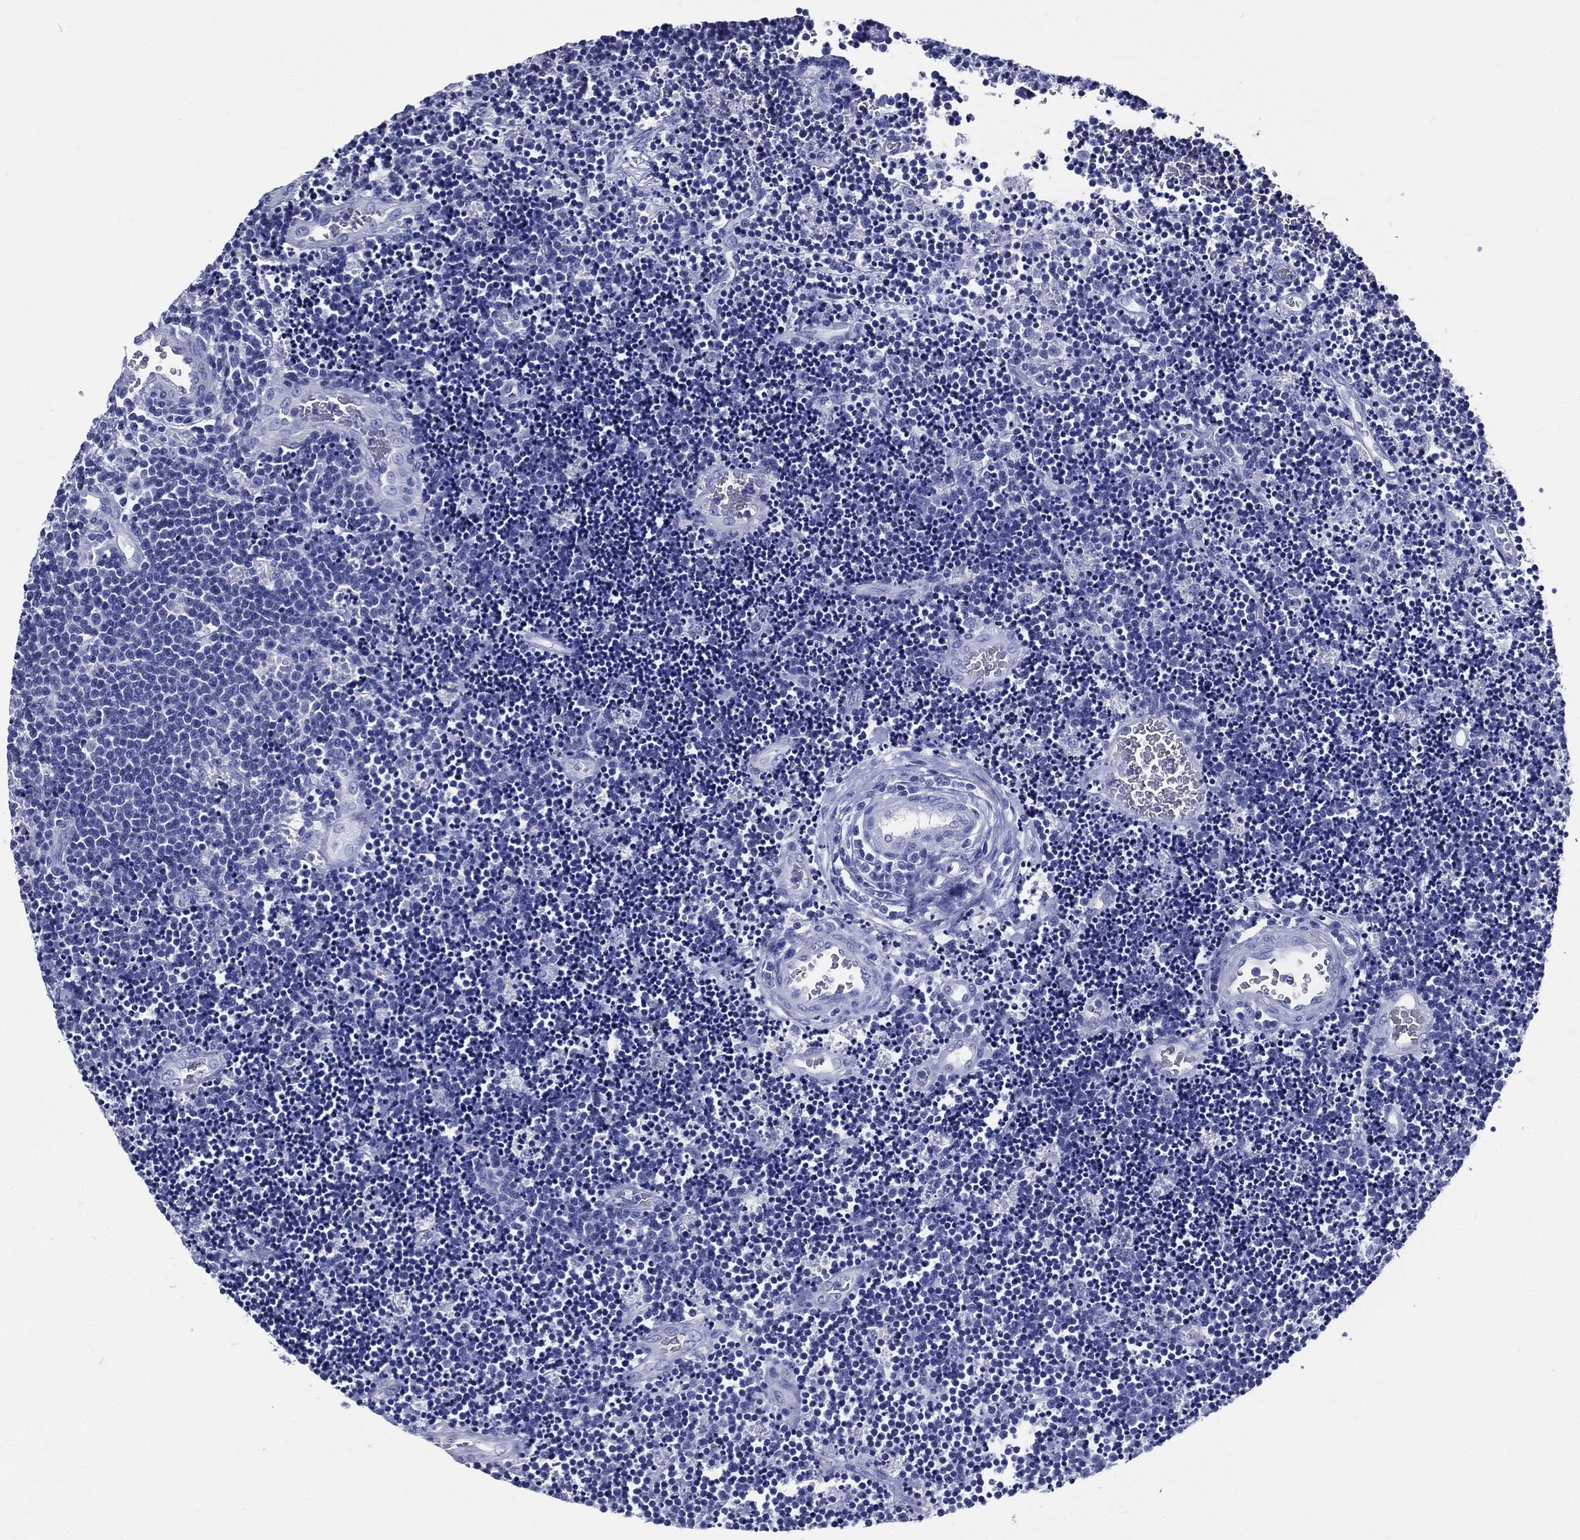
{"staining": {"intensity": "negative", "quantity": "none", "location": "none"}, "tissue": "lymphoma", "cell_type": "Tumor cells", "image_type": "cancer", "snomed": [{"axis": "morphology", "description": "Malignant lymphoma, non-Hodgkin's type, Low grade"}, {"axis": "topography", "description": "Brain"}], "caption": "Histopathology image shows no protein positivity in tumor cells of lymphoma tissue.", "gene": "ACE2", "patient": {"sex": "female", "age": 66}}